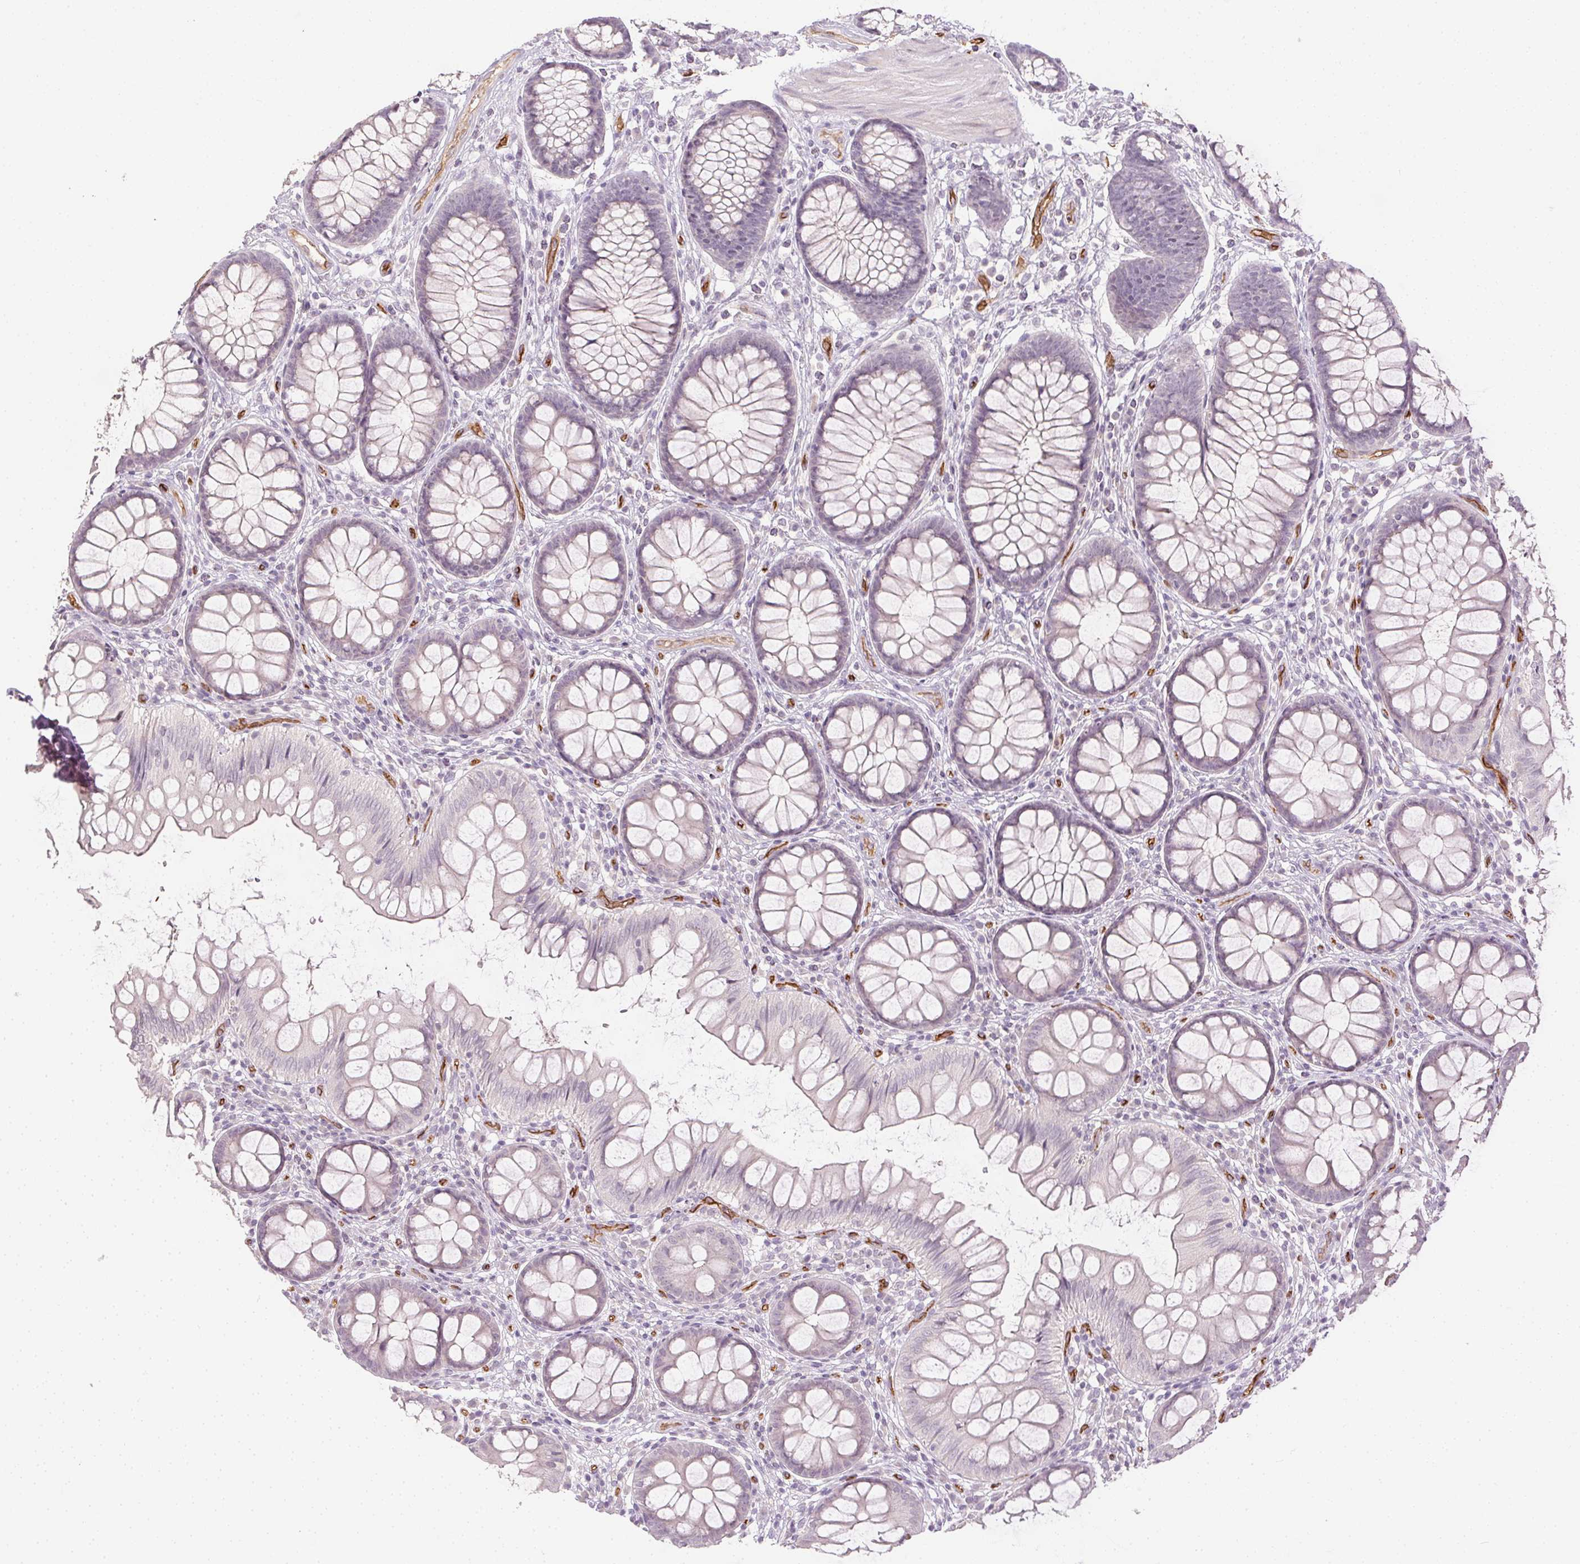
{"staining": {"intensity": "moderate", "quantity": ">75%", "location": "cytoplasmic/membranous"}, "tissue": "colon", "cell_type": "Endothelial cells", "image_type": "normal", "snomed": [{"axis": "morphology", "description": "Normal tissue, NOS"}, {"axis": "morphology", "description": "Adenoma, NOS"}, {"axis": "topography", "description": "Soft tissue"}, {"axis": "topography", "description": "Colon"}], "caption": "Colon stained with immunohistochemistry (IHC) demonstrates moderate cytoplasmic/membranous expression in approximately >75% of endothelial cells.", "gene": "PODXL", "patient": {"sex": "male", "age": 47}}